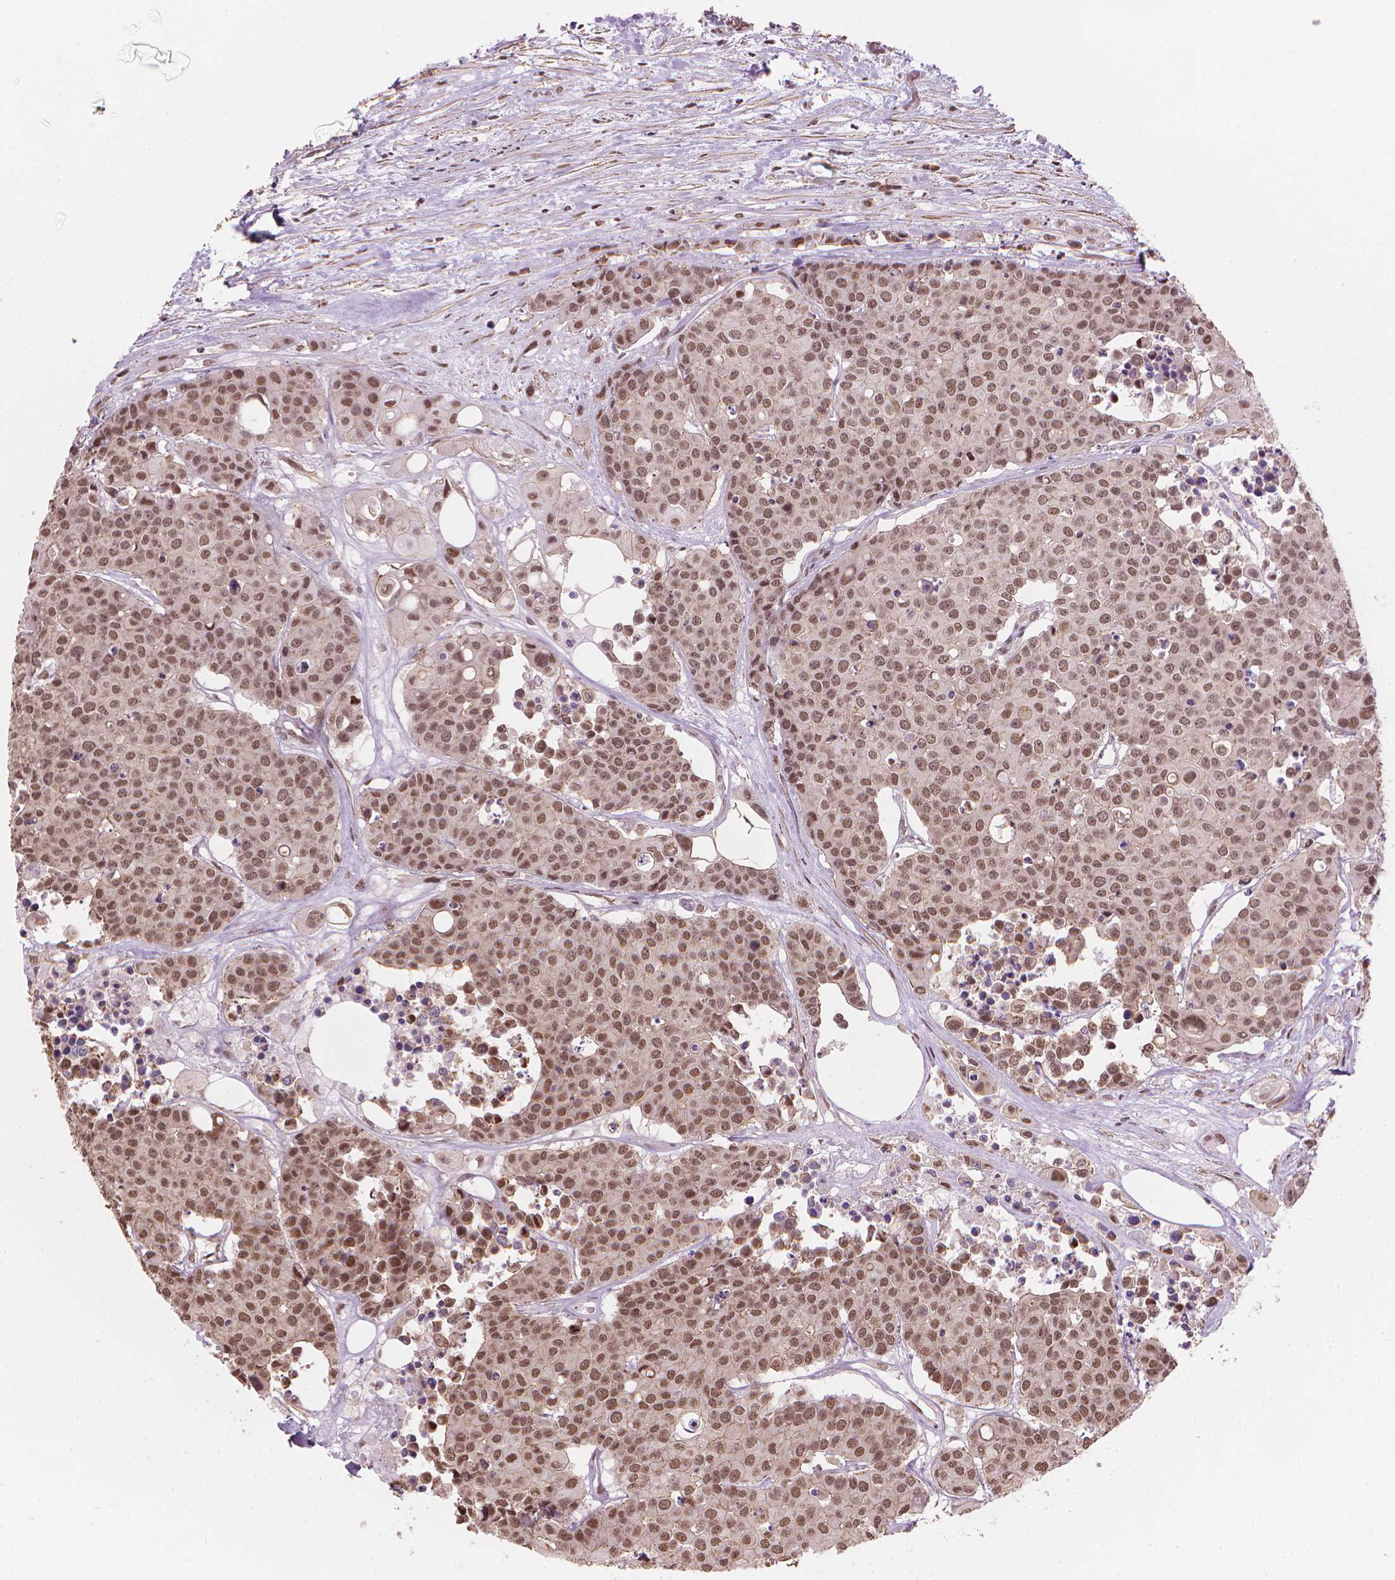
{"staining": {"intensity": "moderate", "quantity": ">75%", "location": "nuclear"}, "tissue": "carcinoid", "cell_type": "Tumor cells", "image_type": "cancer", "snomed": [{"axis": "morphology", "description": "Carcinoid, malignant, NOS"}, {"axis": "topography", "description": "Colon"}], "caption": "There is medium levels of moderate nuclear staining in tumor cells of malignant carcinoid, as demonstrated by immunohistochemical staining (brown color).", "gene": "HOXD4", "patient": {"sex": "male", "age": 81}}